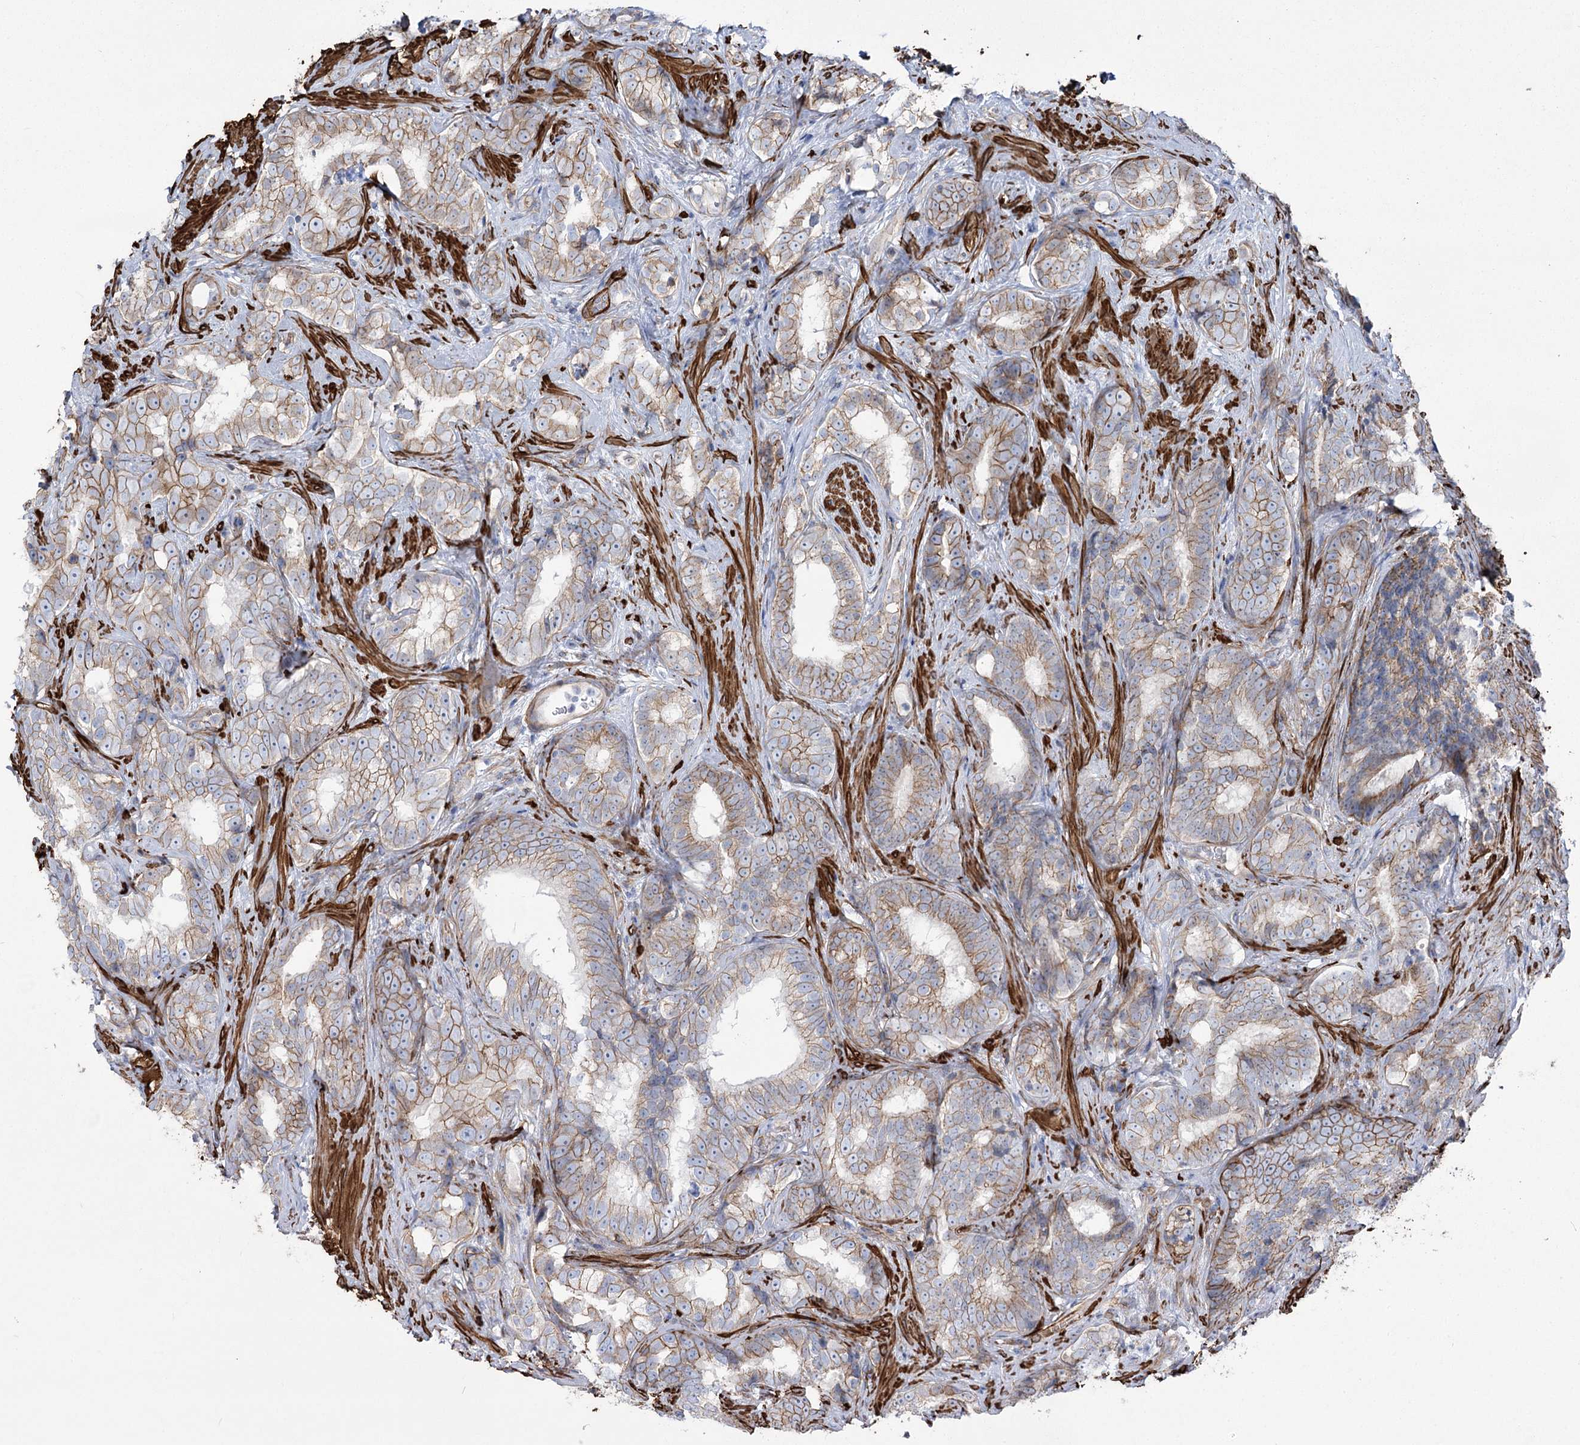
{"staining": {"intensity": "moderate", "quantity": "25%-75%", "location": "cytoplasmic/membranous"}, "tissue": "prostate cancer", "cell_type": "Tumor cells", "image_type": "cancer", "snomed": [{"axis": "morphology", "description": "Adenocarcinoma, High grade"}, {"axis": "topography", "description": "Prostate"}], "caption": "This micrograph displays IHC staining of high-grade adenocarcinoma (prostate), with medium moderate cytoplasmic/membranous positivity in about 25%-75% of tumor cells.", "gene": "PLEKHA5", "patient": {"sex": "male", "age": 66}}